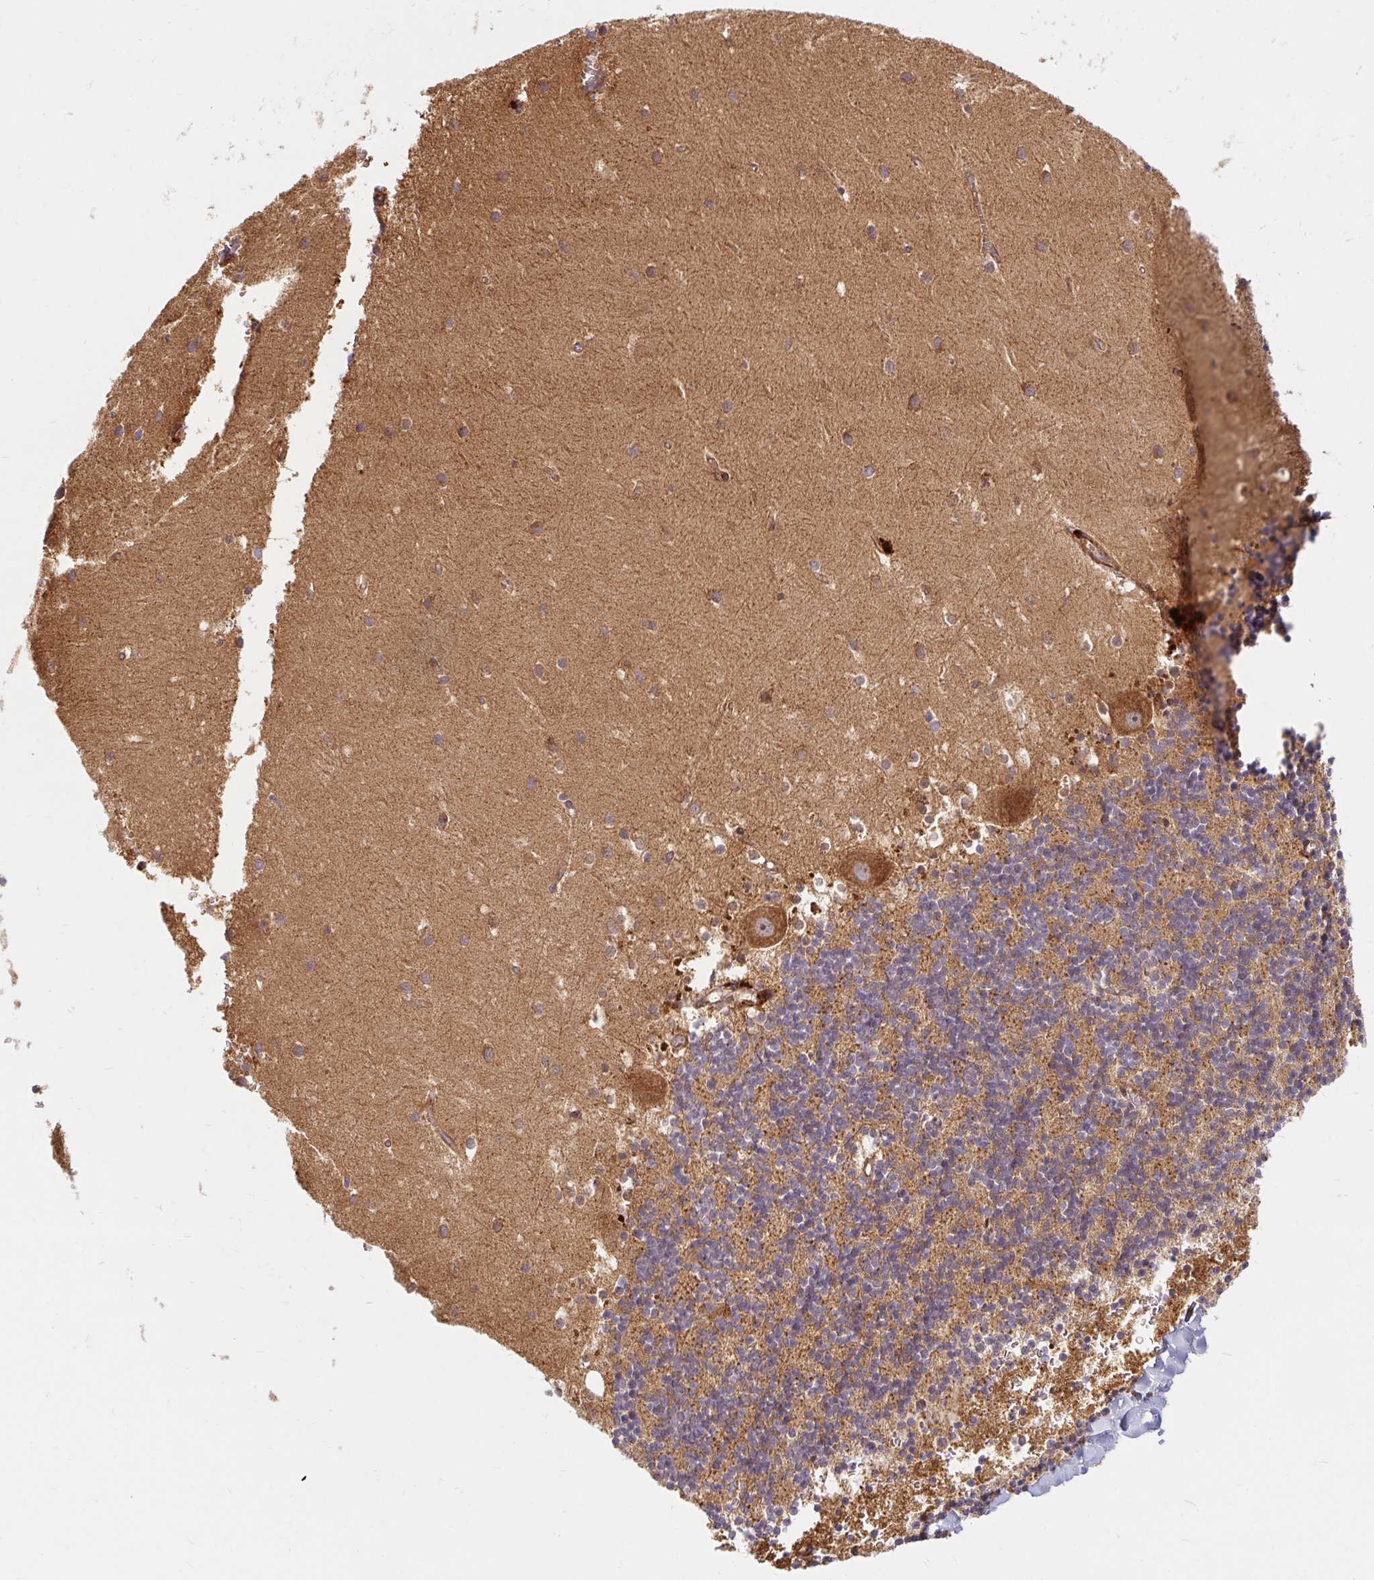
{"staining": {"intensity": "moderate", "quantity": ">75%", "location": "cytoplasmic/membranous"}, "tissue": "cerebellum", "cell_type": "Cells in granular layer", "image_type": "normal", "snomed": [{"axis": "morphology", "description": "Normal tissue, NOS"}, {"axis": "topography", "description": "Cerebellum"}], "caption": "Cells in granular layer show medium levels of moderate cytoplasmic/membranous positivity in approximately >75% of cells in normal human cerebellum. (IHC, brightfield microscopy, high magnification).", "gene": "BTF3", "patient": {"sex": "male", "age": 54}}